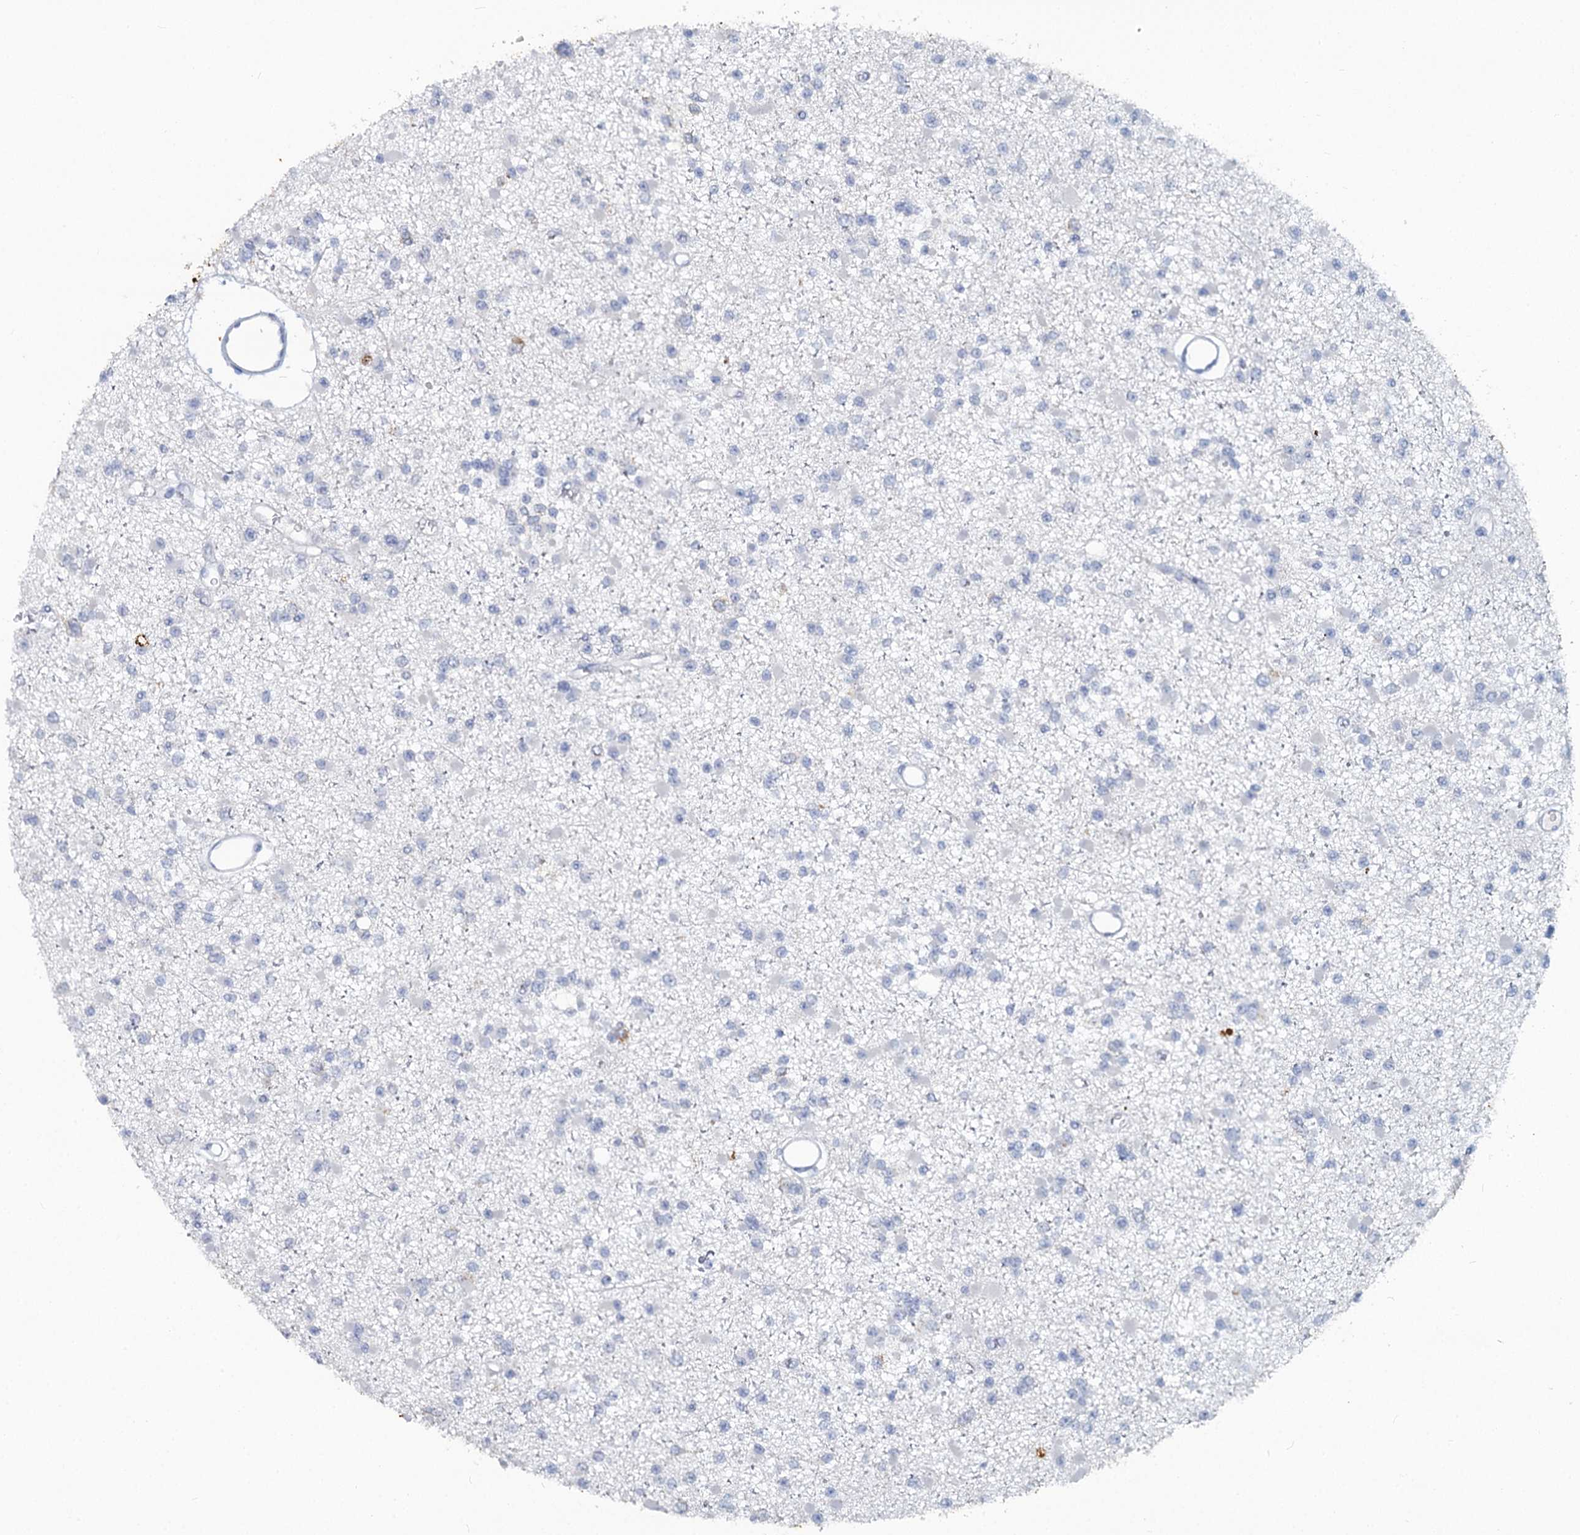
{"staining": {"intensity": "negative", "quantity": "none", "location": "none"}, "tissue": "glioma", "cell_type": "Tumor cells", "image_type": "cancer", "snomed": [{"axis": "morphology", "description": "Glioma, malignant, Low grade"}, {"axis": "topography", "description": "Brain"}], "caption": "Immunohistochemistry photomicrograph of human glioma stained for a protein (brown), which displays no expression in tumor cells. The staining was performed using DAB to visualize the protein expression in brown, while the nuclei were stained in blue with hematoxylin (Magnification: 20x).", "gene": "CHGA", "patient": {"sex": "female", "age": 22}}